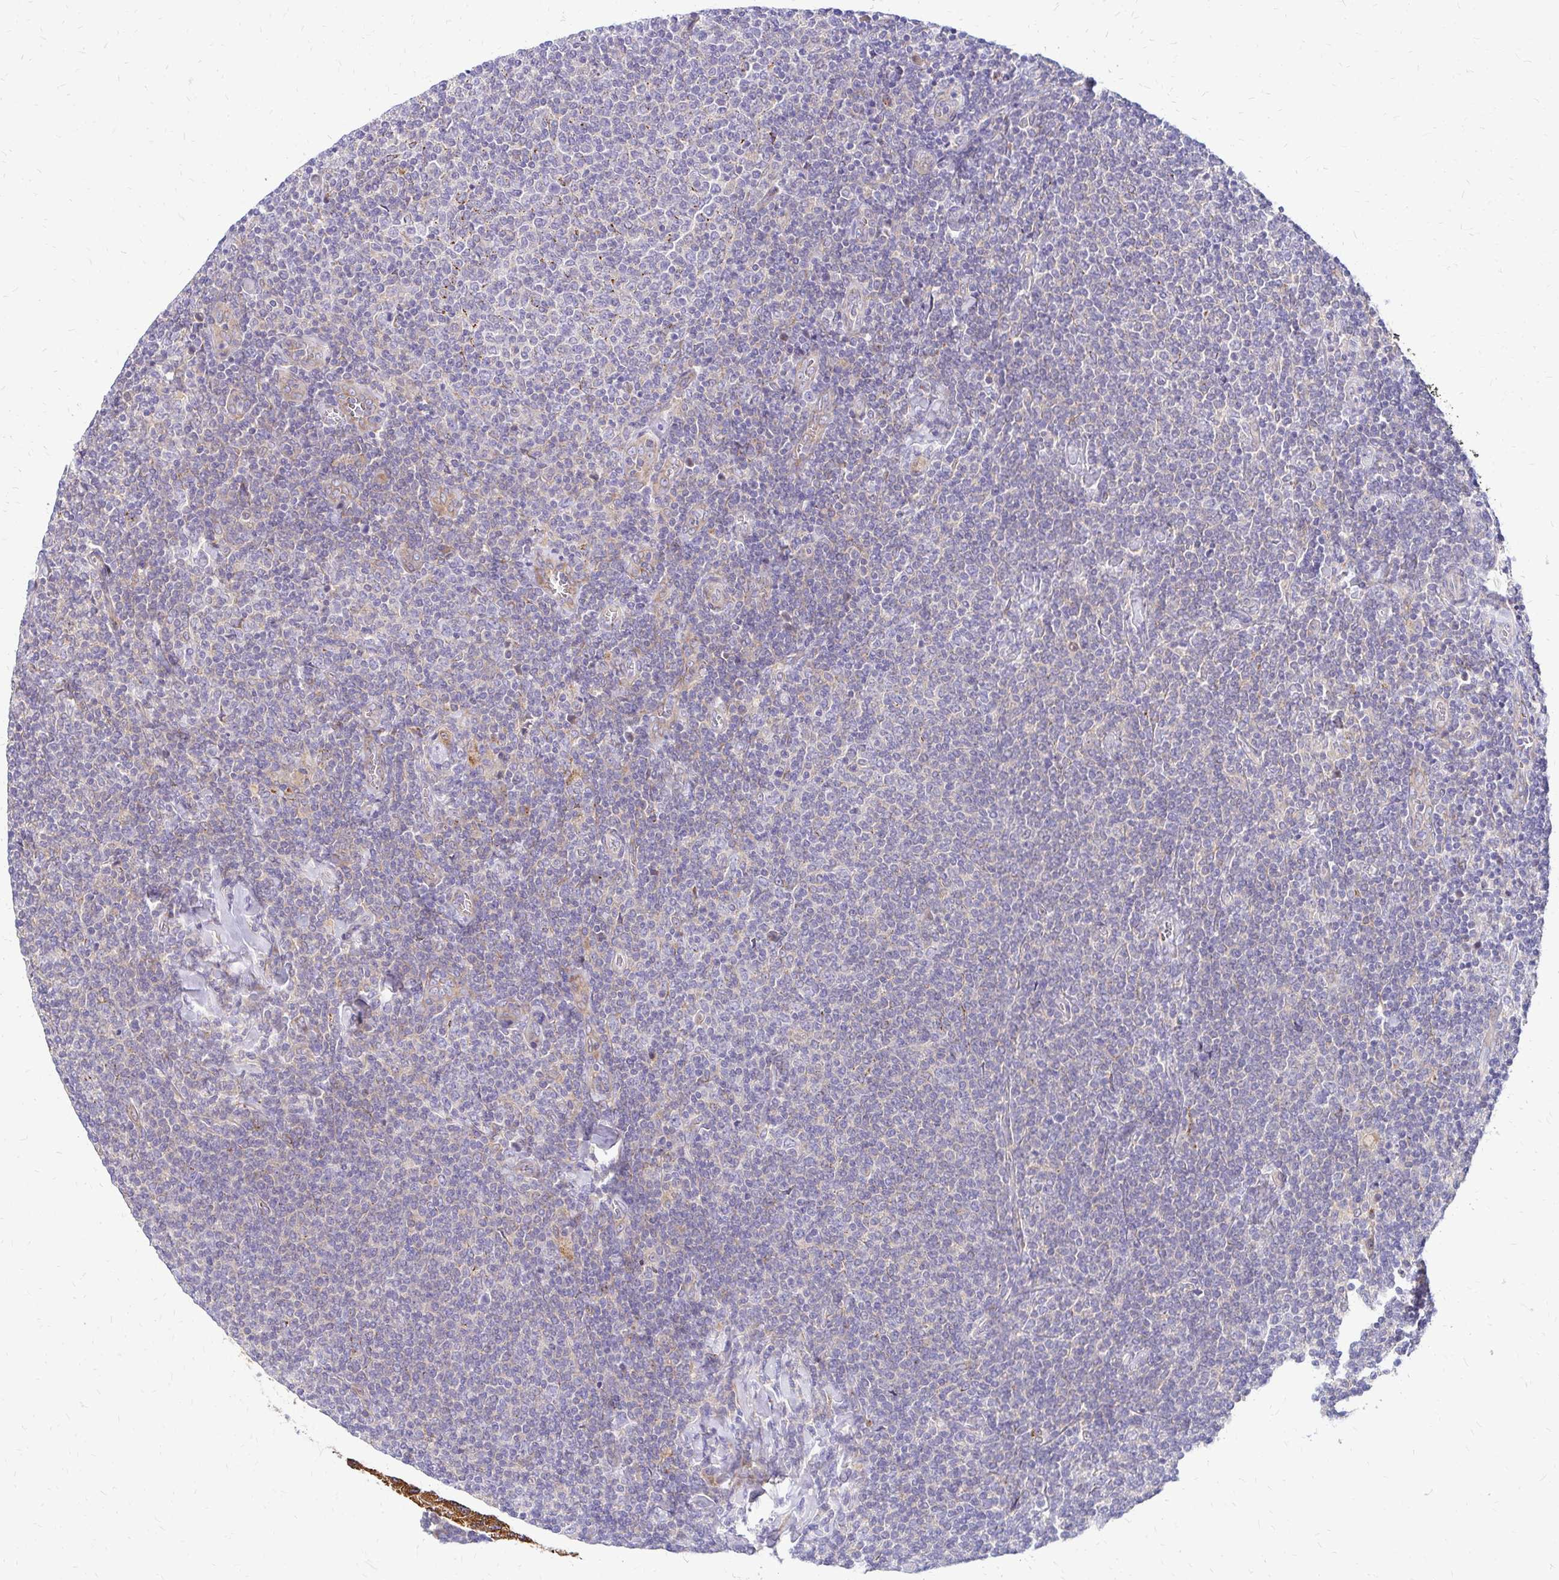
{"staining": {"intensity": "negative", "quantity": "none", "location": "none"}, "tissue": "lymphoma", "cell_type": "Tumor cells", "image_type": "cancer", "snomed": [{"axis": "morphology", "description": "Malignant lymphoma, non-Hodgkin's type, Low grade"}, {"axis": "topography", "description": "Lymph node"}], "caption": "IHC histopathology image of lymphoma stained for a protein (brown), which displays no expression in tumor cells.", "gene": "IDUA", "patient": {"sex": "male", "age": 52}}